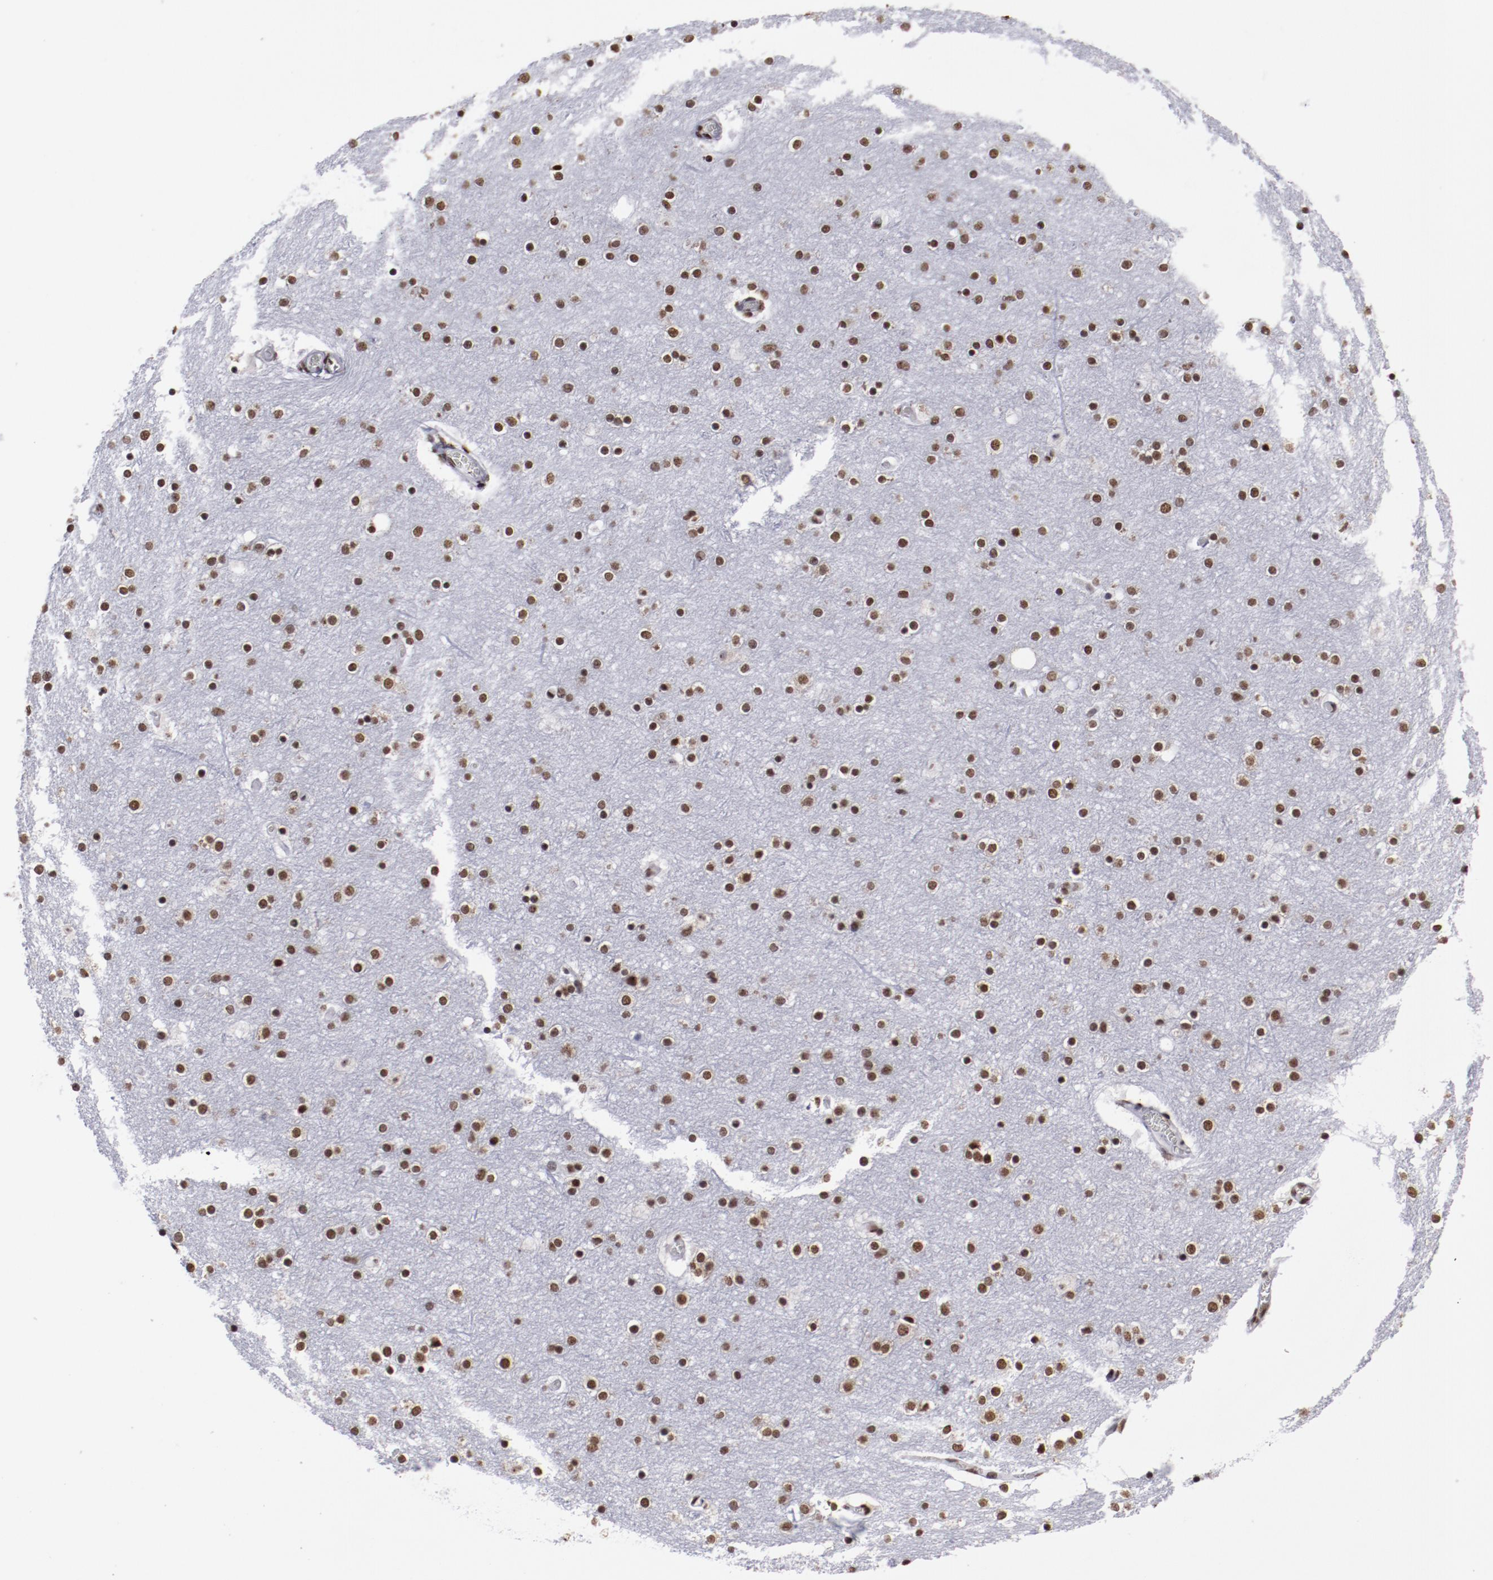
{"staining": {"intensity": "negative", "quantity": "none", "location": "none"}, "tissue": "cerebral cortex", "cell_type": "Endothelial cells", "image_type": "normal", "snomed": [{"axis": "morphology", "description": "Normal tissue, NOS"}, {"axis": "topography", "description": "Cerebral cortex"}], "caption": "This is an immunohistochemistry (IHC) photomicrograph of unremarkable cerebral cortex. There is no positivity in endothelial cells.", "gene": "HNRNPA1L3", "patient": {"sex": "female", "age": 54}}